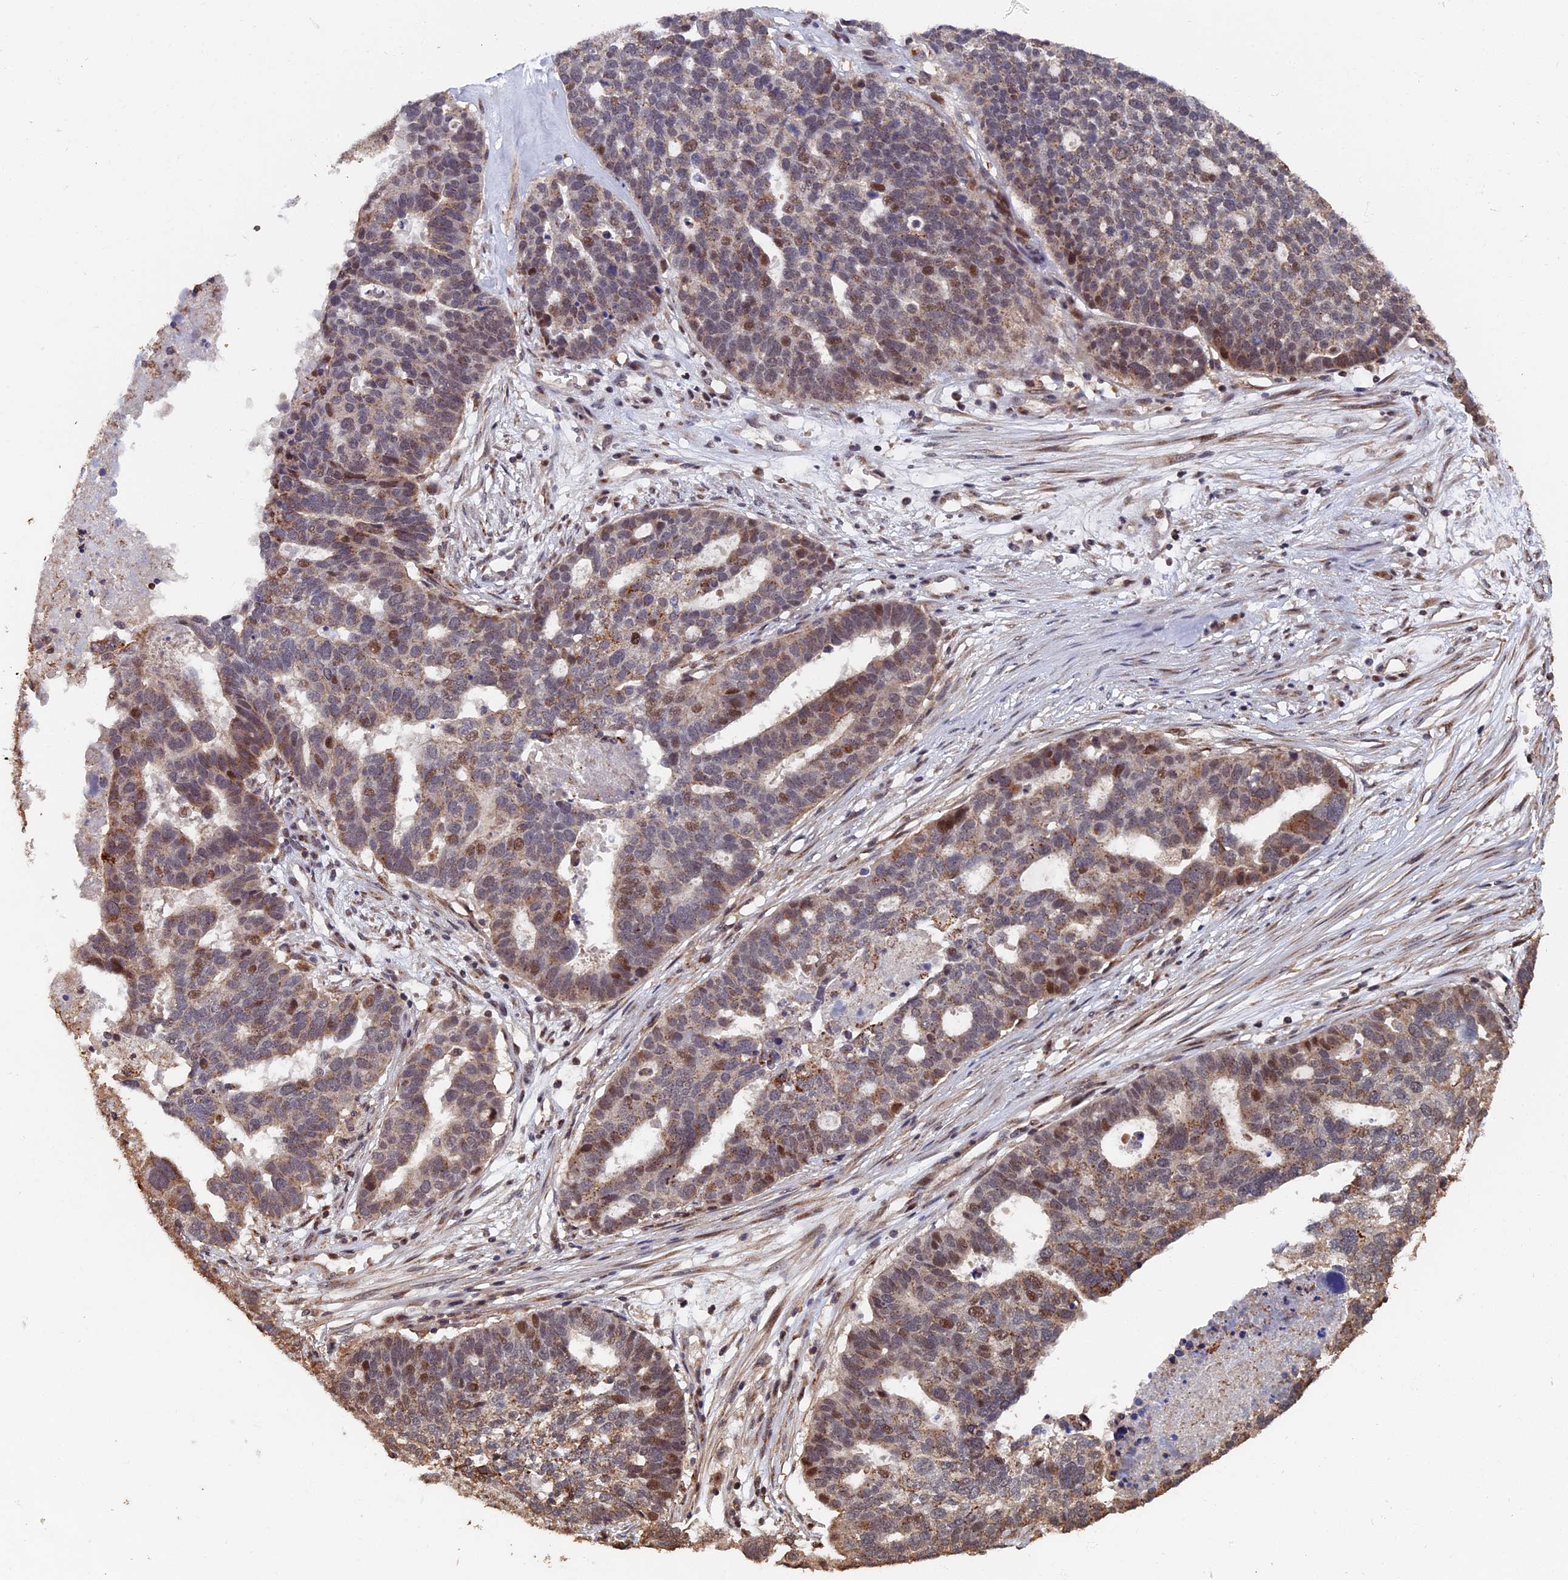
{"staining": {"intensity": "moderate", "quantity": "25%-75%", "location": "nuclear"}, "tissue": "ovarian cancer", "cell_type": "Tumor cells", "image_type": "cancer", "snomed": [{"axis": "morphology", "description": "Cystadenocarcinoma, serous, NOS"}, {"axis": "topography", "description": "Ovary"}], "caption": "DAB immunohistochemical staining of human ovarian cancer exhibits moderate nuclear protein staining in approximately 25%-75% of tumor cells.", "gene": "RASGRF1", "patient": {"sex": "female", "age": 59}}